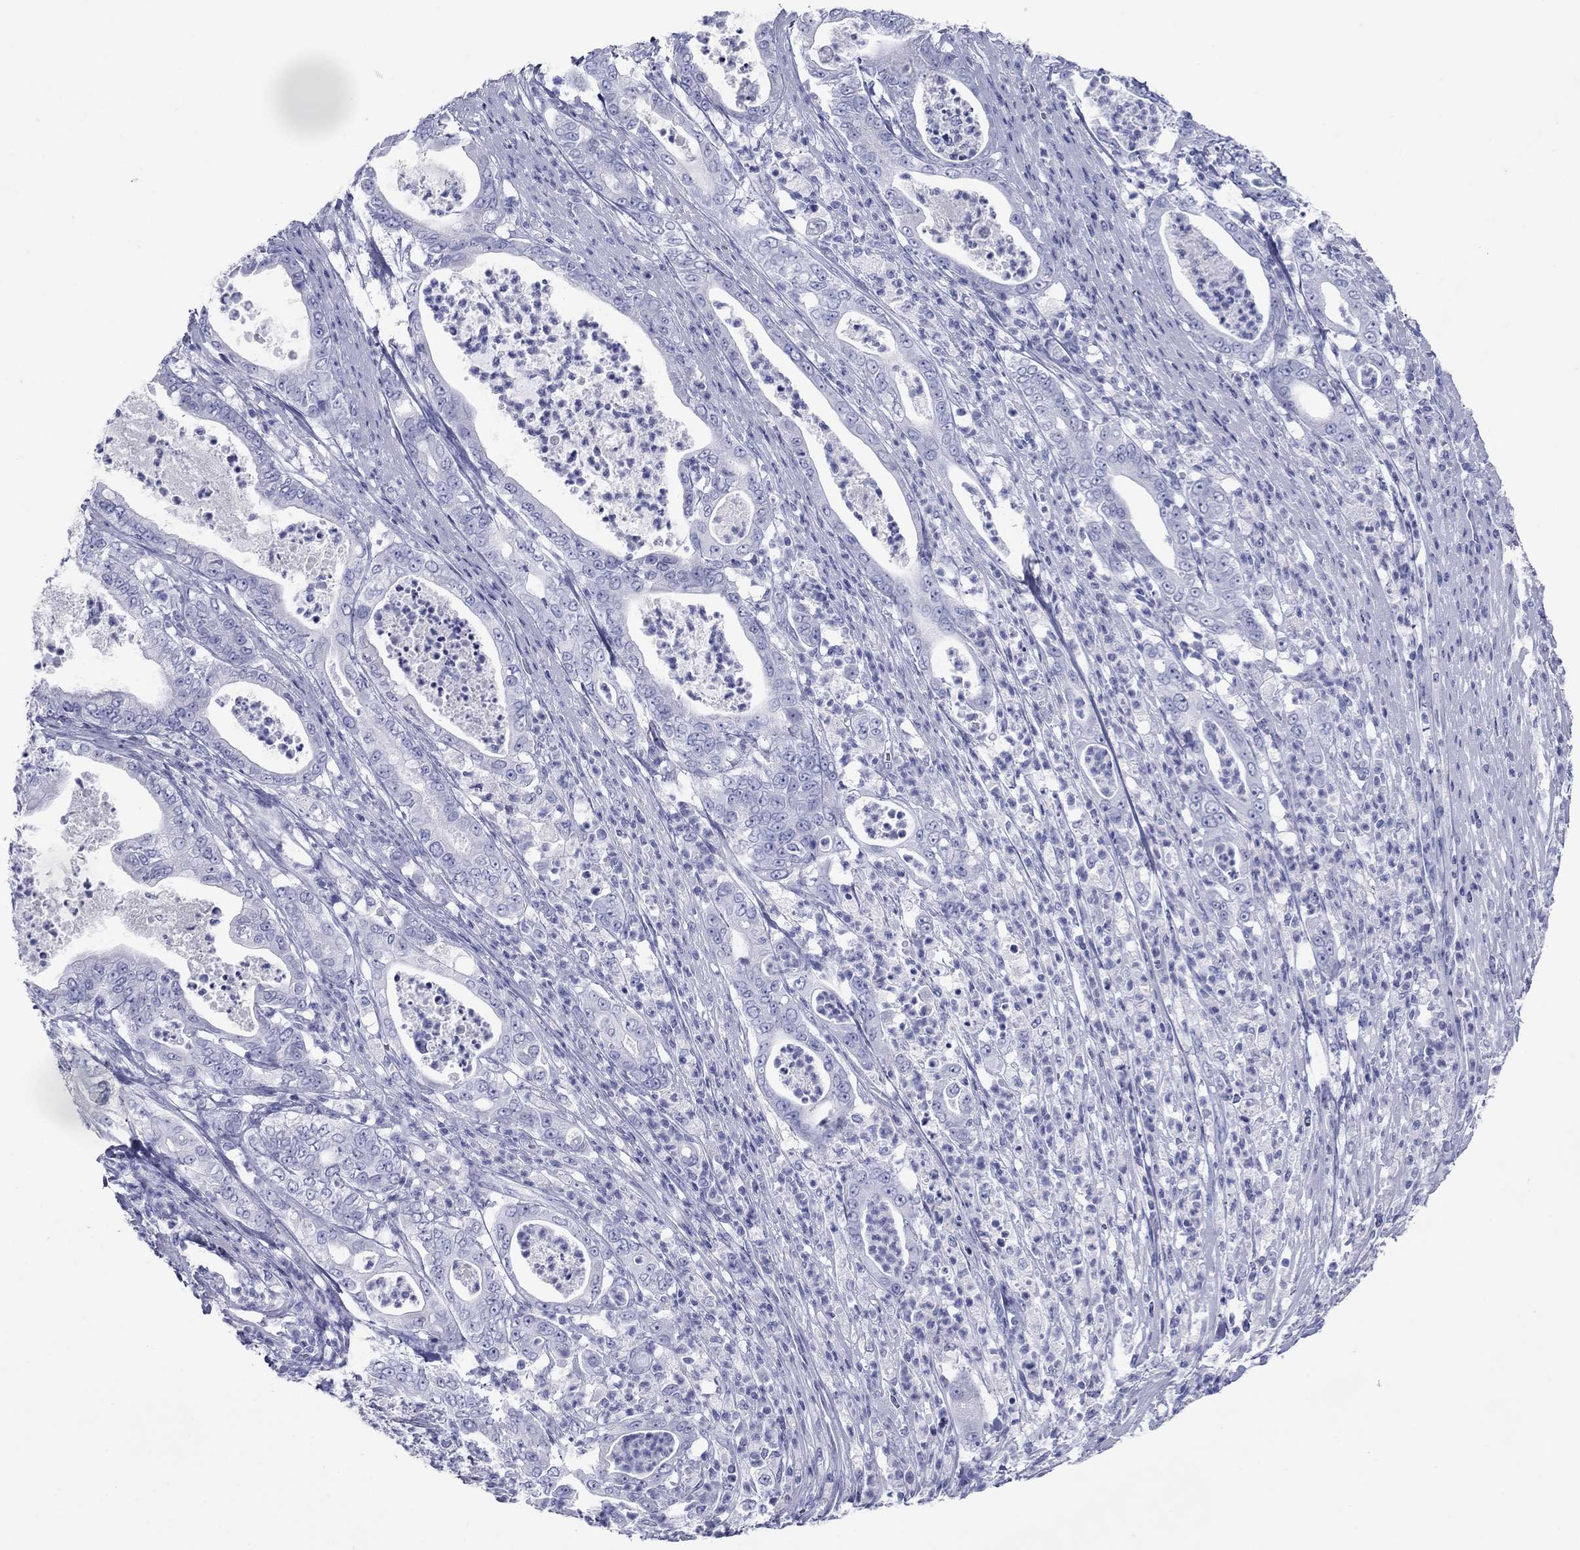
{"staining": {"intensity": "negative", "quantity": "none", "location": "none"}, "tissue": "pancreatic cancer", "cell_type": "Tumor cells", "image_type": "cancer", "snomed": [{"axis": "morphology", "description": "Adenocarcinoma, NOS"}, {"axis": "topography", "description": "Pancreas"}], "caption": "There is no significant positivity in tumor cells of pancreatic adenocarcinoma.", "gene": "ATP4A", "patient": {"sex": "male", "age": 71}}